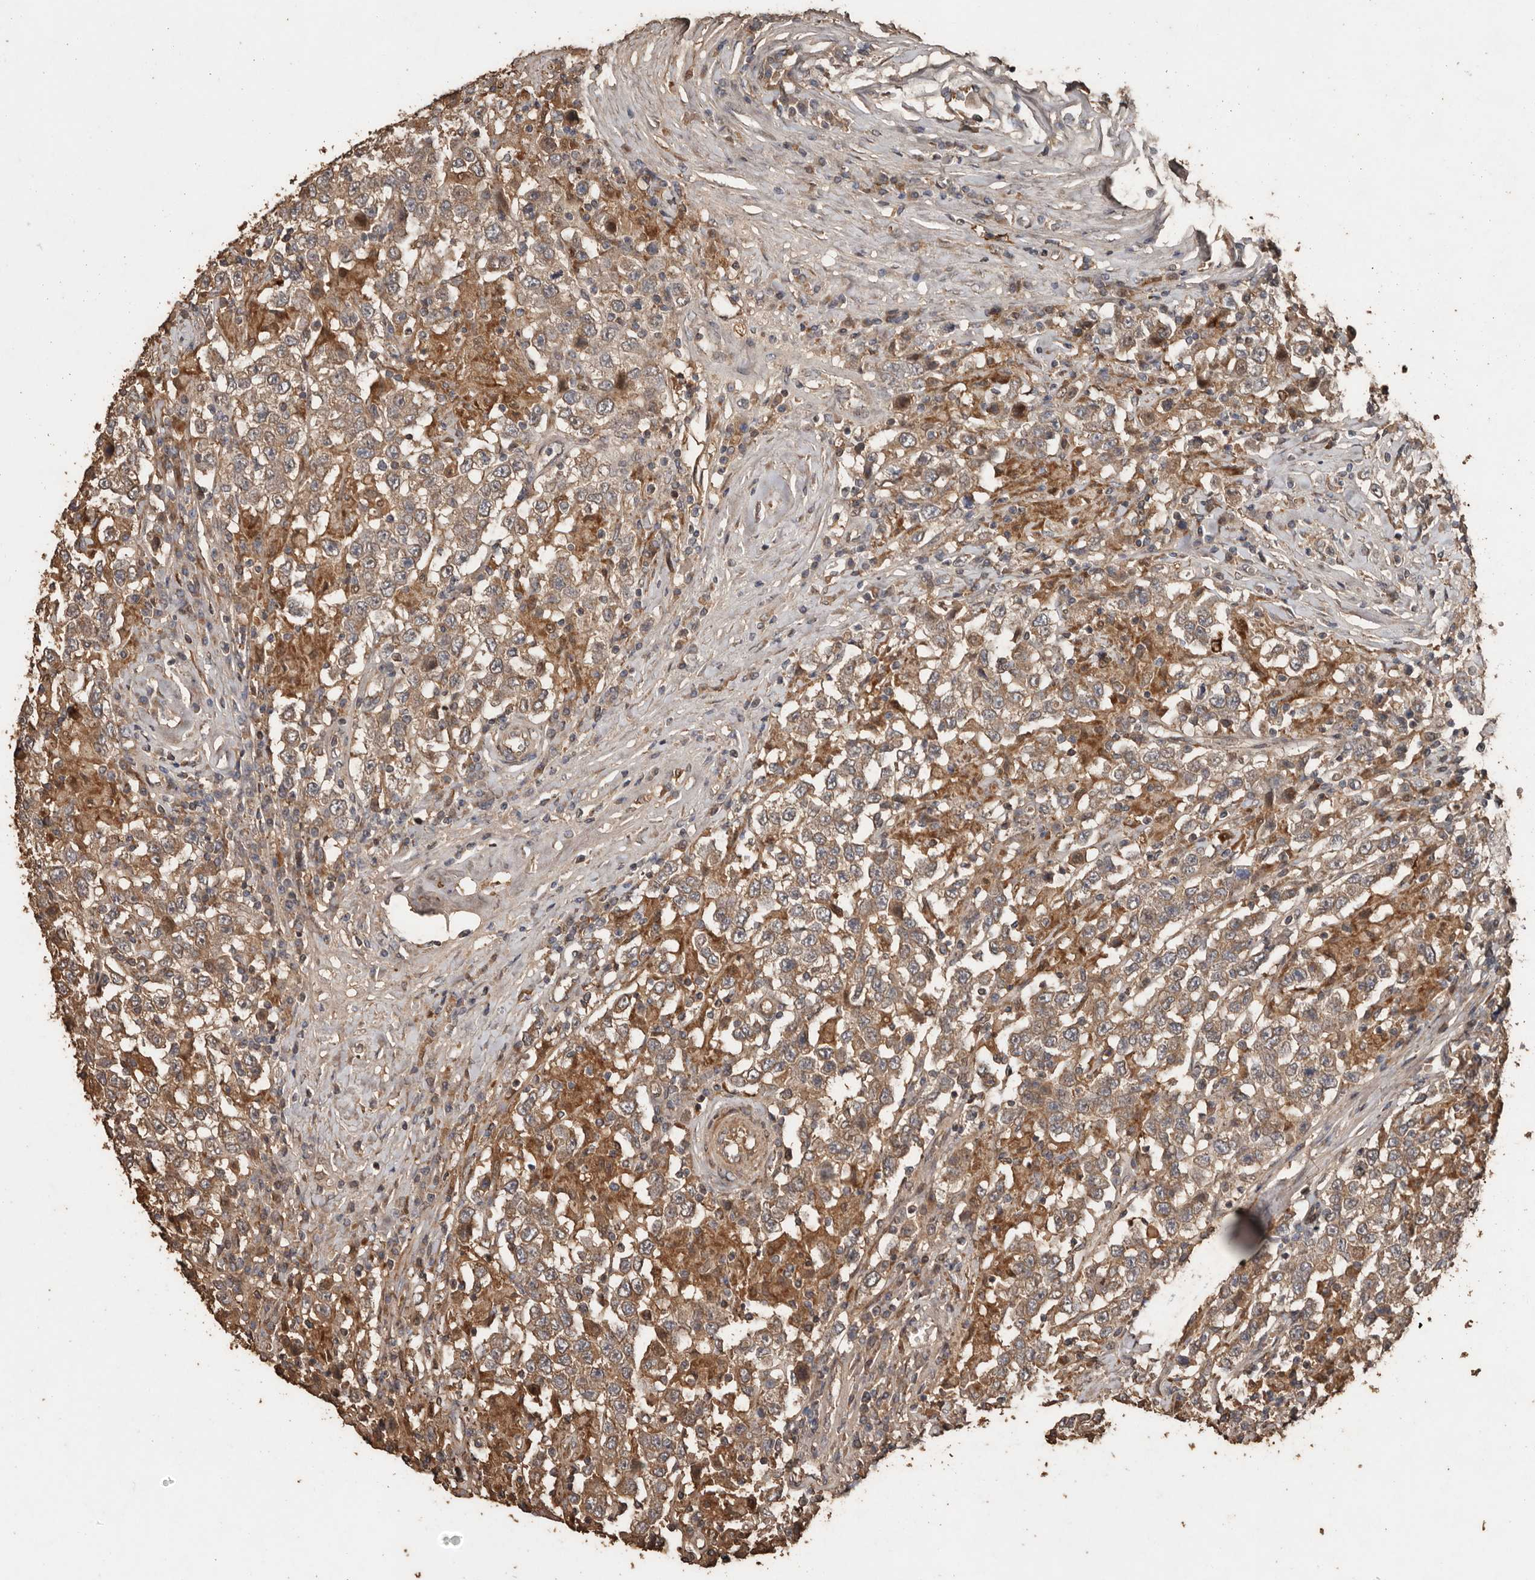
{"staining": {"intensity": "moderate", "quantity": ">75%", "location": "cytoplasmic/membranous"}, "tissue": "testis cancer", "cell_type": "Tumor cells", "image_type": "cancer", "snomed": [{"axis": "morphology", "description": "Seminoma, NOS"}, {"axis": "topography", "description": "Testis"}], "caption": "Immunohistochemical staining of human testis seminoma displays moderate cytoplasmic/membranous protein expression in approximately >75% of tumor cells. Using DAB (brown) and hematoxylin (blue) stains, captured at high magnification using brightfield microscopy.", "gene": "RANBP17", "patient": {"sex": "male", "age": 41}}